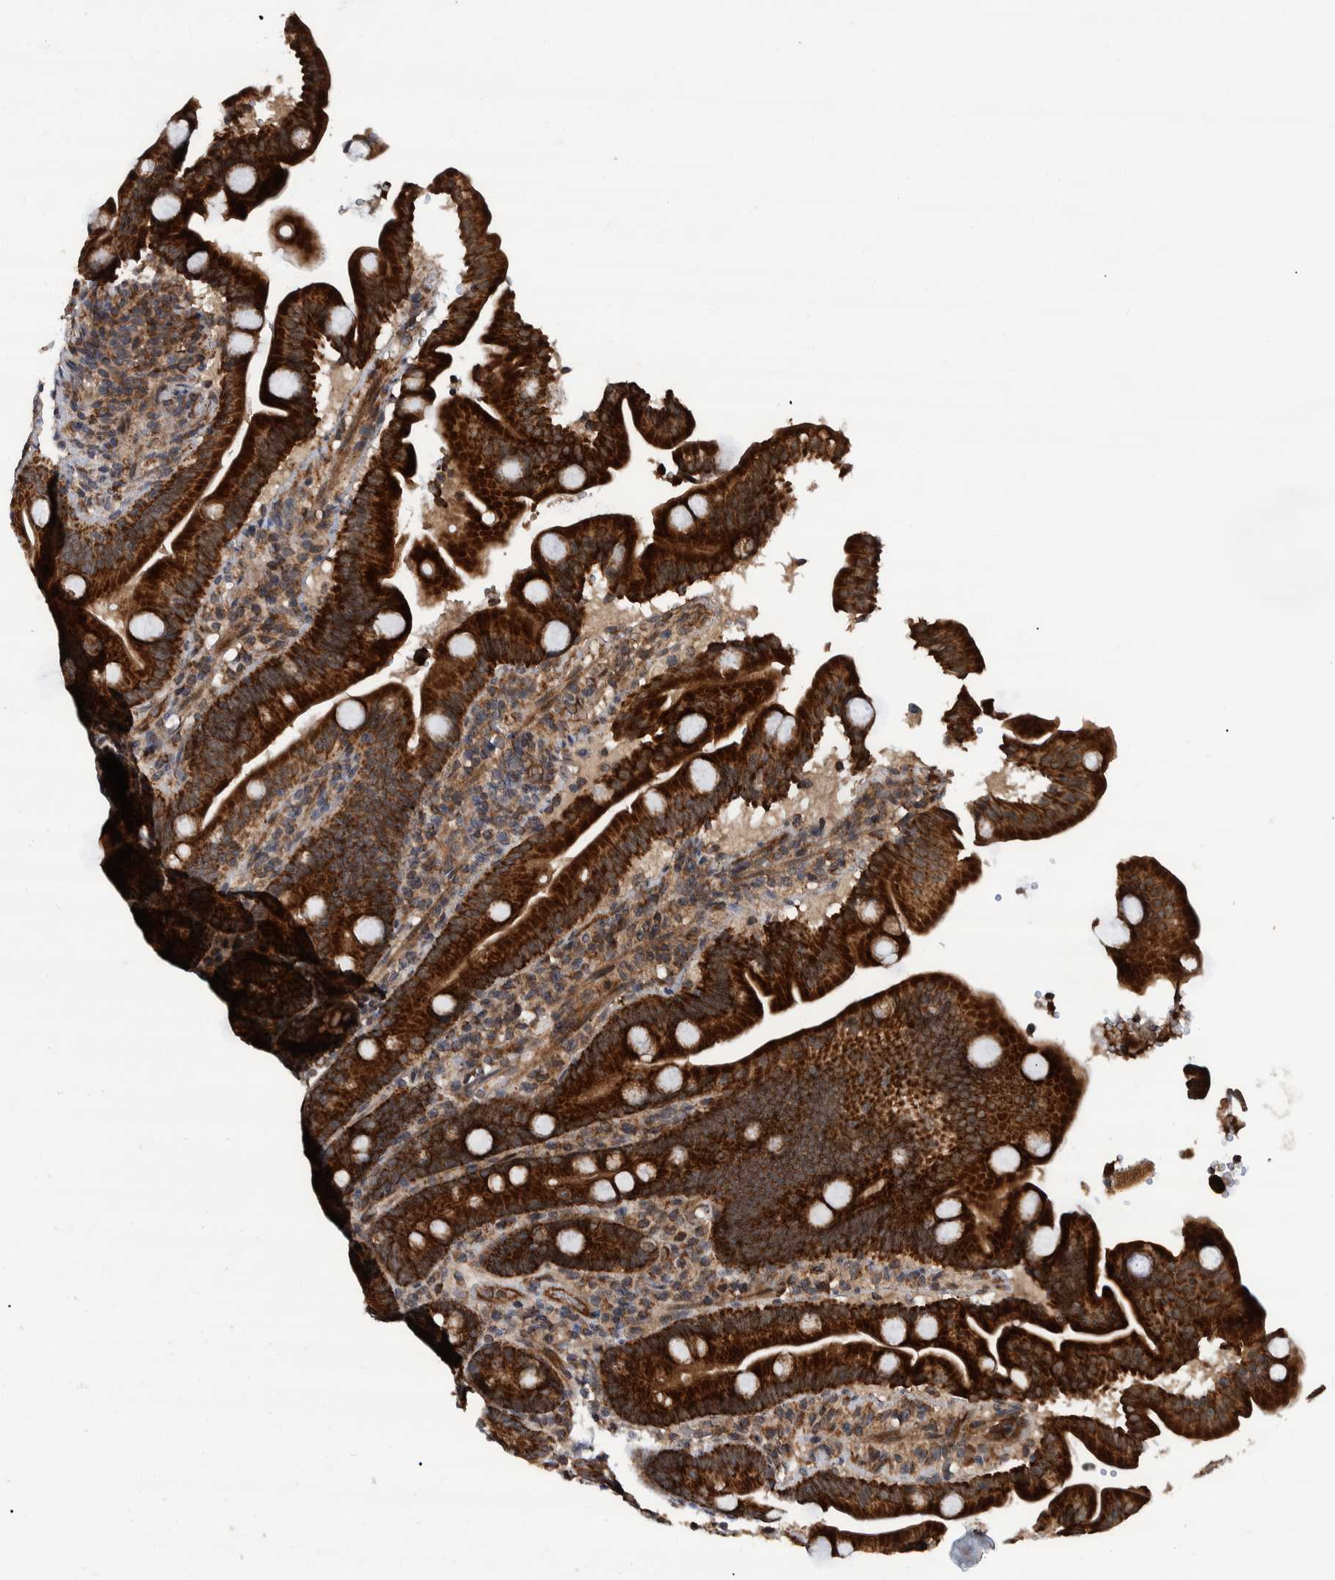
{"staining": {"intensity": "strong", "quantity": ">75%", "location": "cytoplasmic/membranous"}, "tissue": "duodenum", "cell_type": "Glandular cells", "image_type": "normal", "snomed": [{"axis": "morphology", "description": "Normal tissue, NOS"}, {"axis": "topography", "description": "Duodenum"}], "caption": "Glandular cells display high levels of strong cytoplasmic/membranous expression in approximately >75% of cells in normal duodenum.", "gene": "MRPS7", "patient": {"sex": "male", "age": 54}}